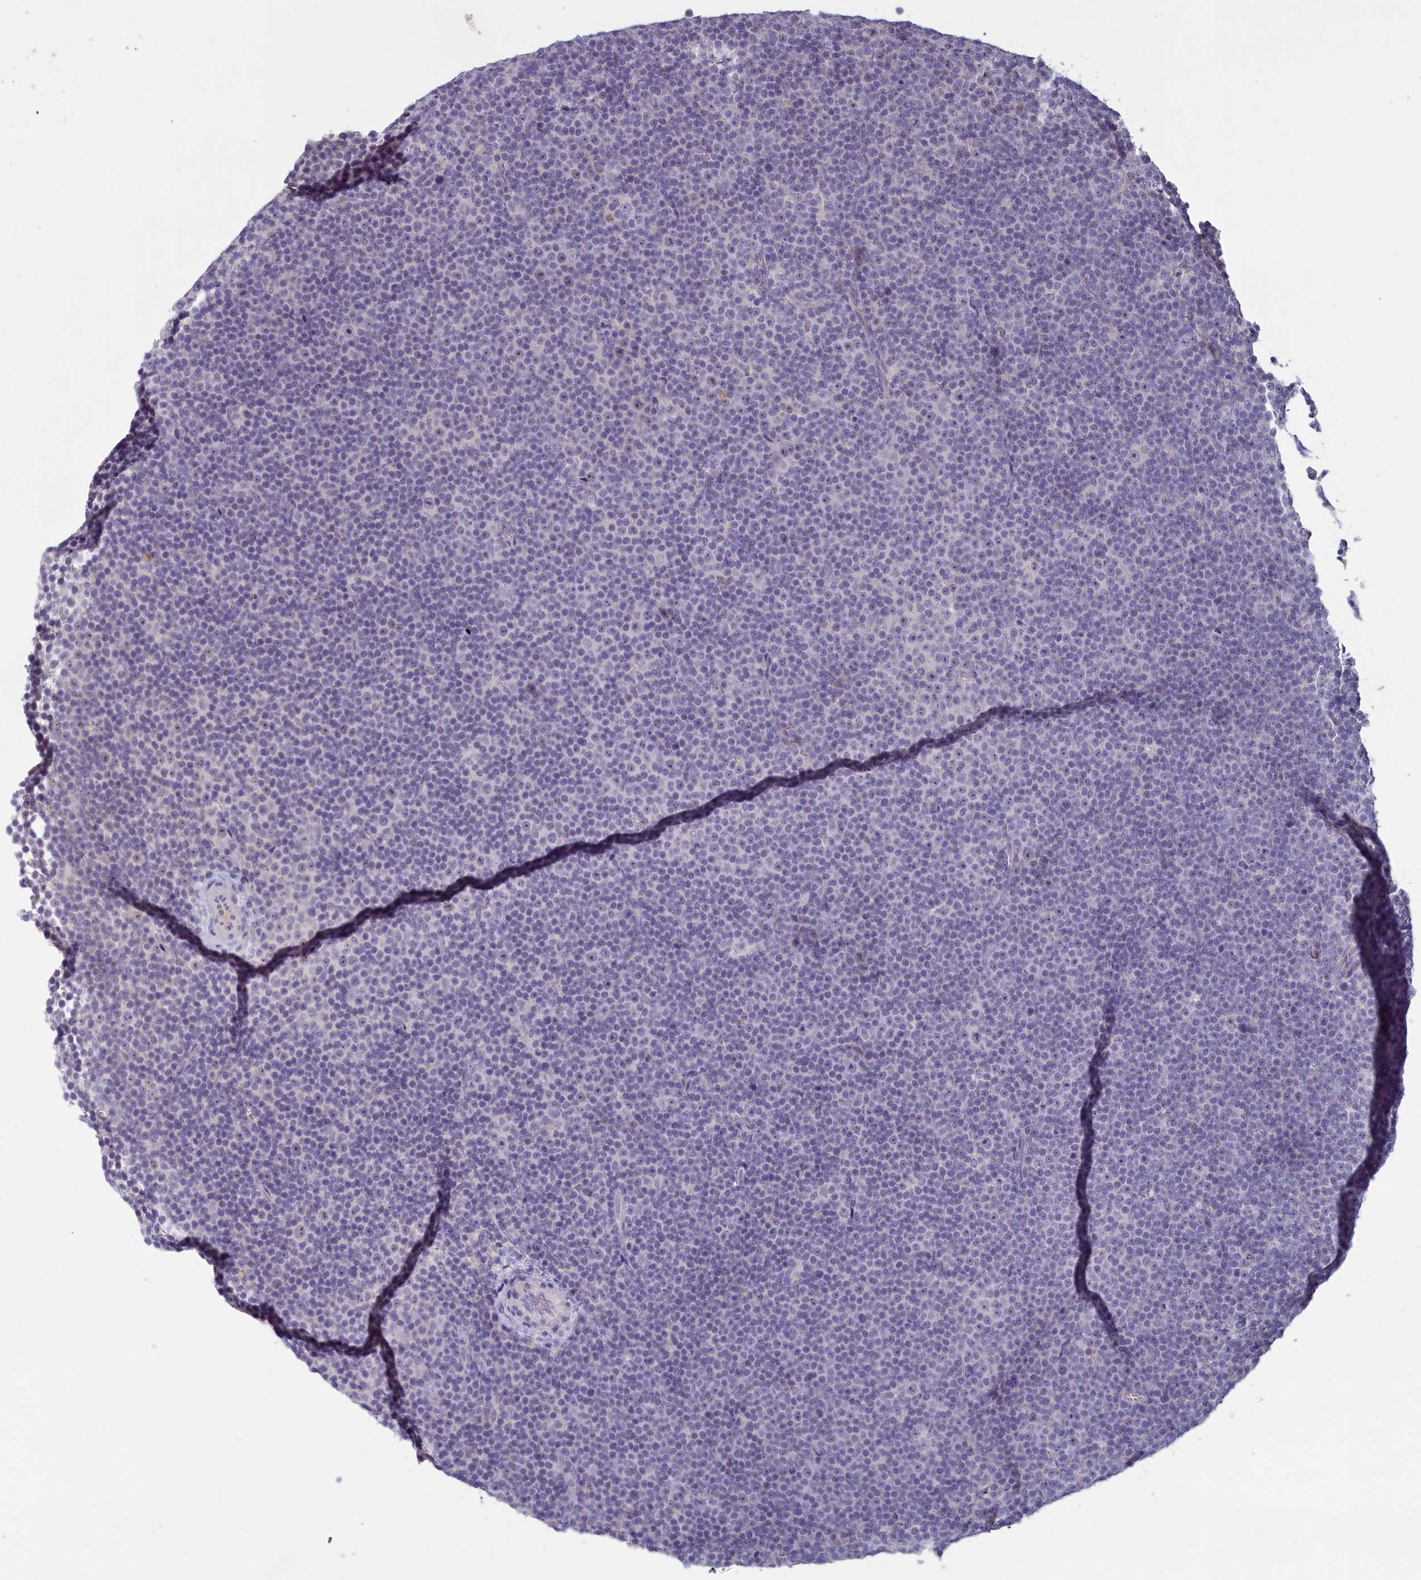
{"staining": {"intensity": "negative", "quantity": "none", "location": "none"}, "tissue": "lymphoma", "cell_type": "Tumor cells", "image_type": "cancer", "snomed": [{"axis": "morphology", "description": "Malignant lymphoma, non-Hodgkin's type, Low grade"}, {"axis": "topography", "description": "Lymph node"}], "caption": "The micrograph reveals no staining of tumor cells in low-grade malignant lymphoma, non-Hodgkin's type.", "gene": "ATF7IP2", "patient": {"sex": "female", "age": 67}}